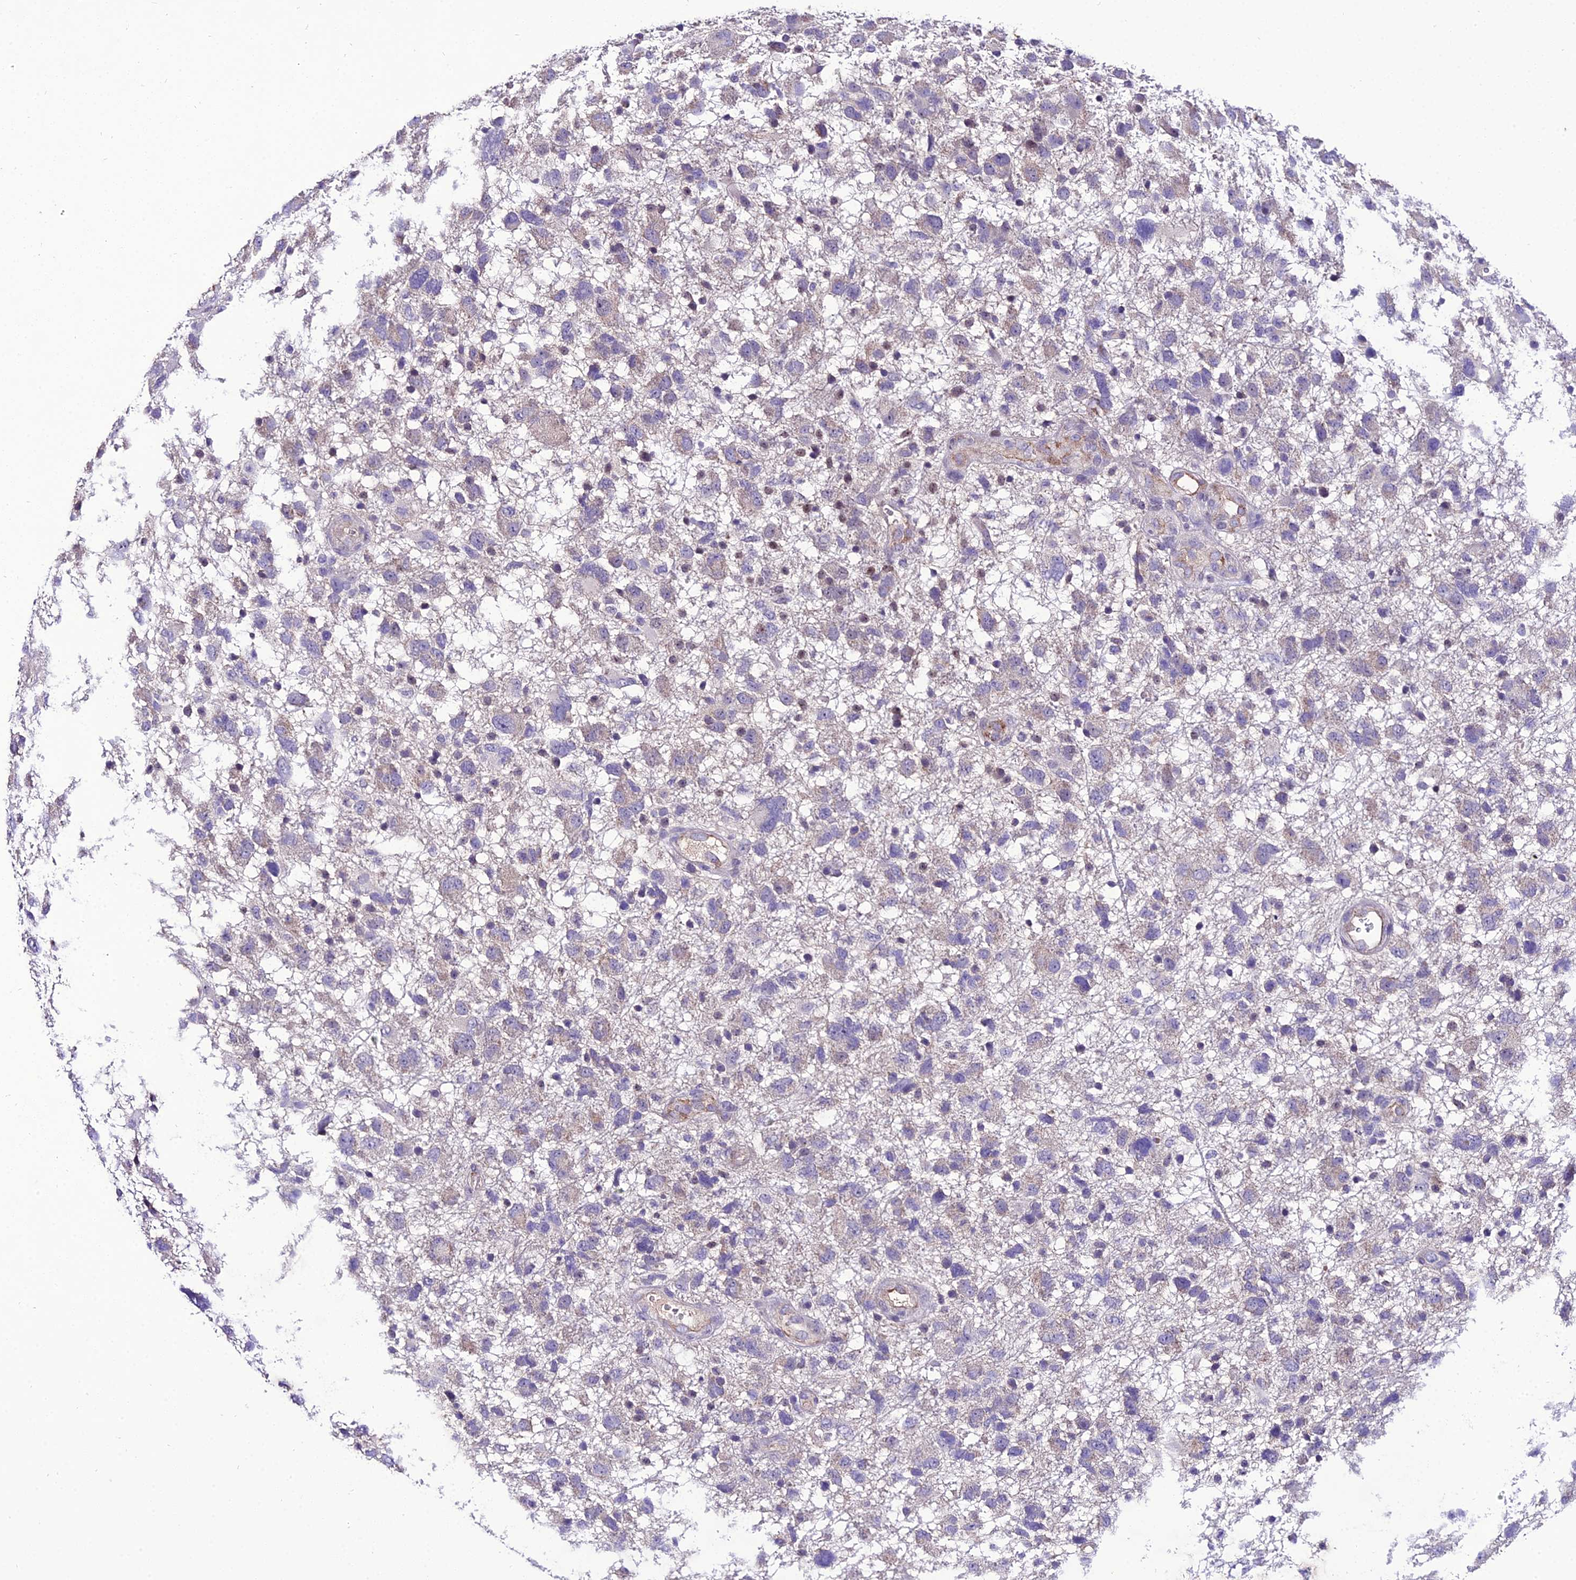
{"staining": {"intensity": "negative", "quantity": "none", "location": "none"}, "tissue": "glioma", "cell_type": "Tumor cells", "image_type": "cancer", "snomed": [{"axis": "morphology", "description": "Glioma, malignant, High grade"}, {"axis": "topography", "description": "Brain"}], "caption": "Tumor cells show no significant staining in malignant glioma (high-grade).", "gene": "SHQ1", "patient": {"sex": "male", "age": 61}}